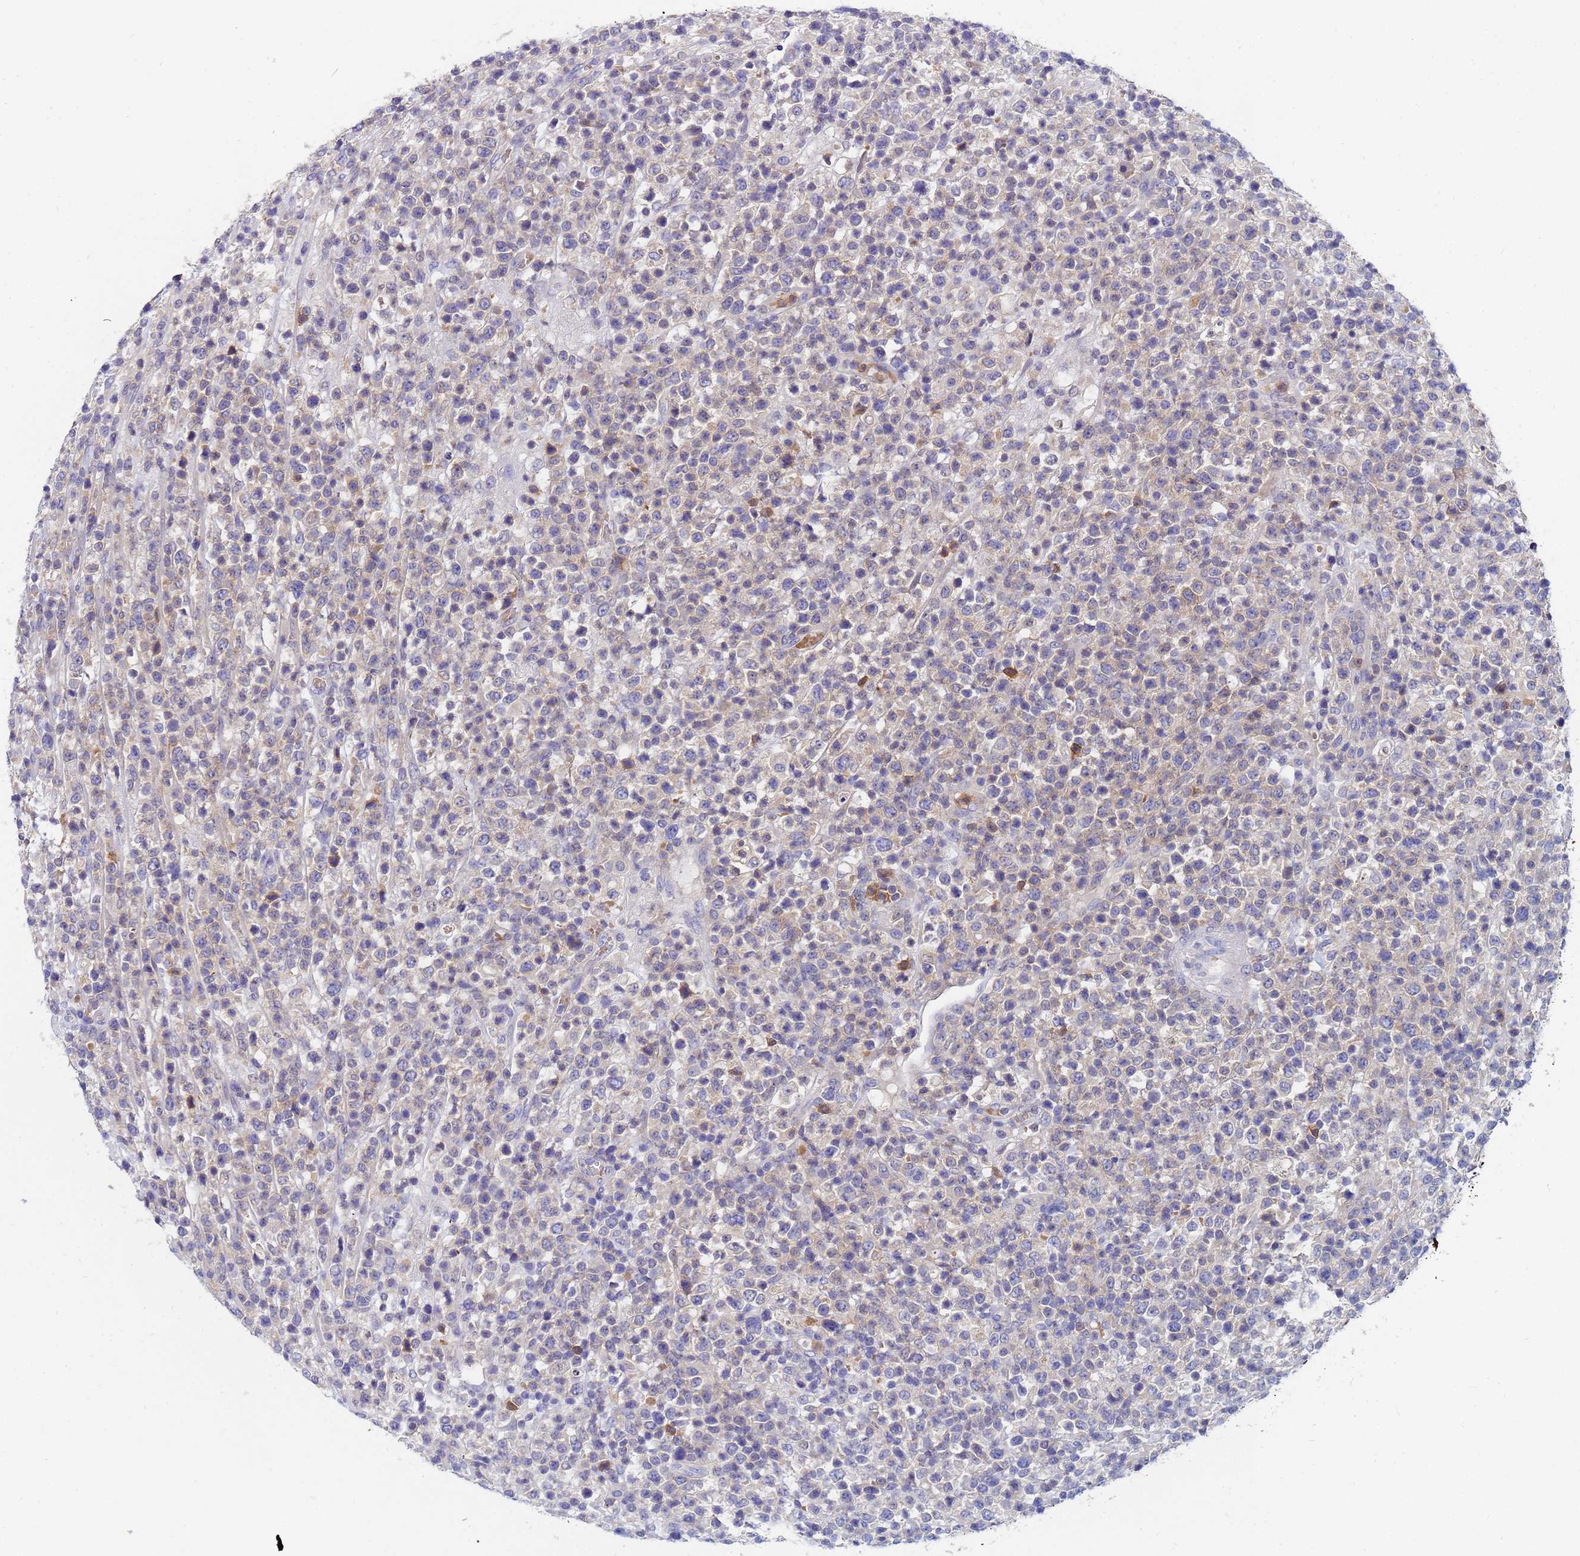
{"staining": {"intensity": "negative", "quantity": "none", "location": "none"}, "tissue": "lymphoma", "cell_type": "Tumor cells", "image_type": "cancer", "snomed": [{"axis": "morphology", "description": "Malignant lymphoma, non-Hodgkin's type, High grade"}, {"axis": "topography", "description": "Colon"}], "caption": "The micrograph reveals no significant staining in tumor cells of lymphoma.", "gene": "TTLL11", "patient": {"sex": "female", "age": 53}}